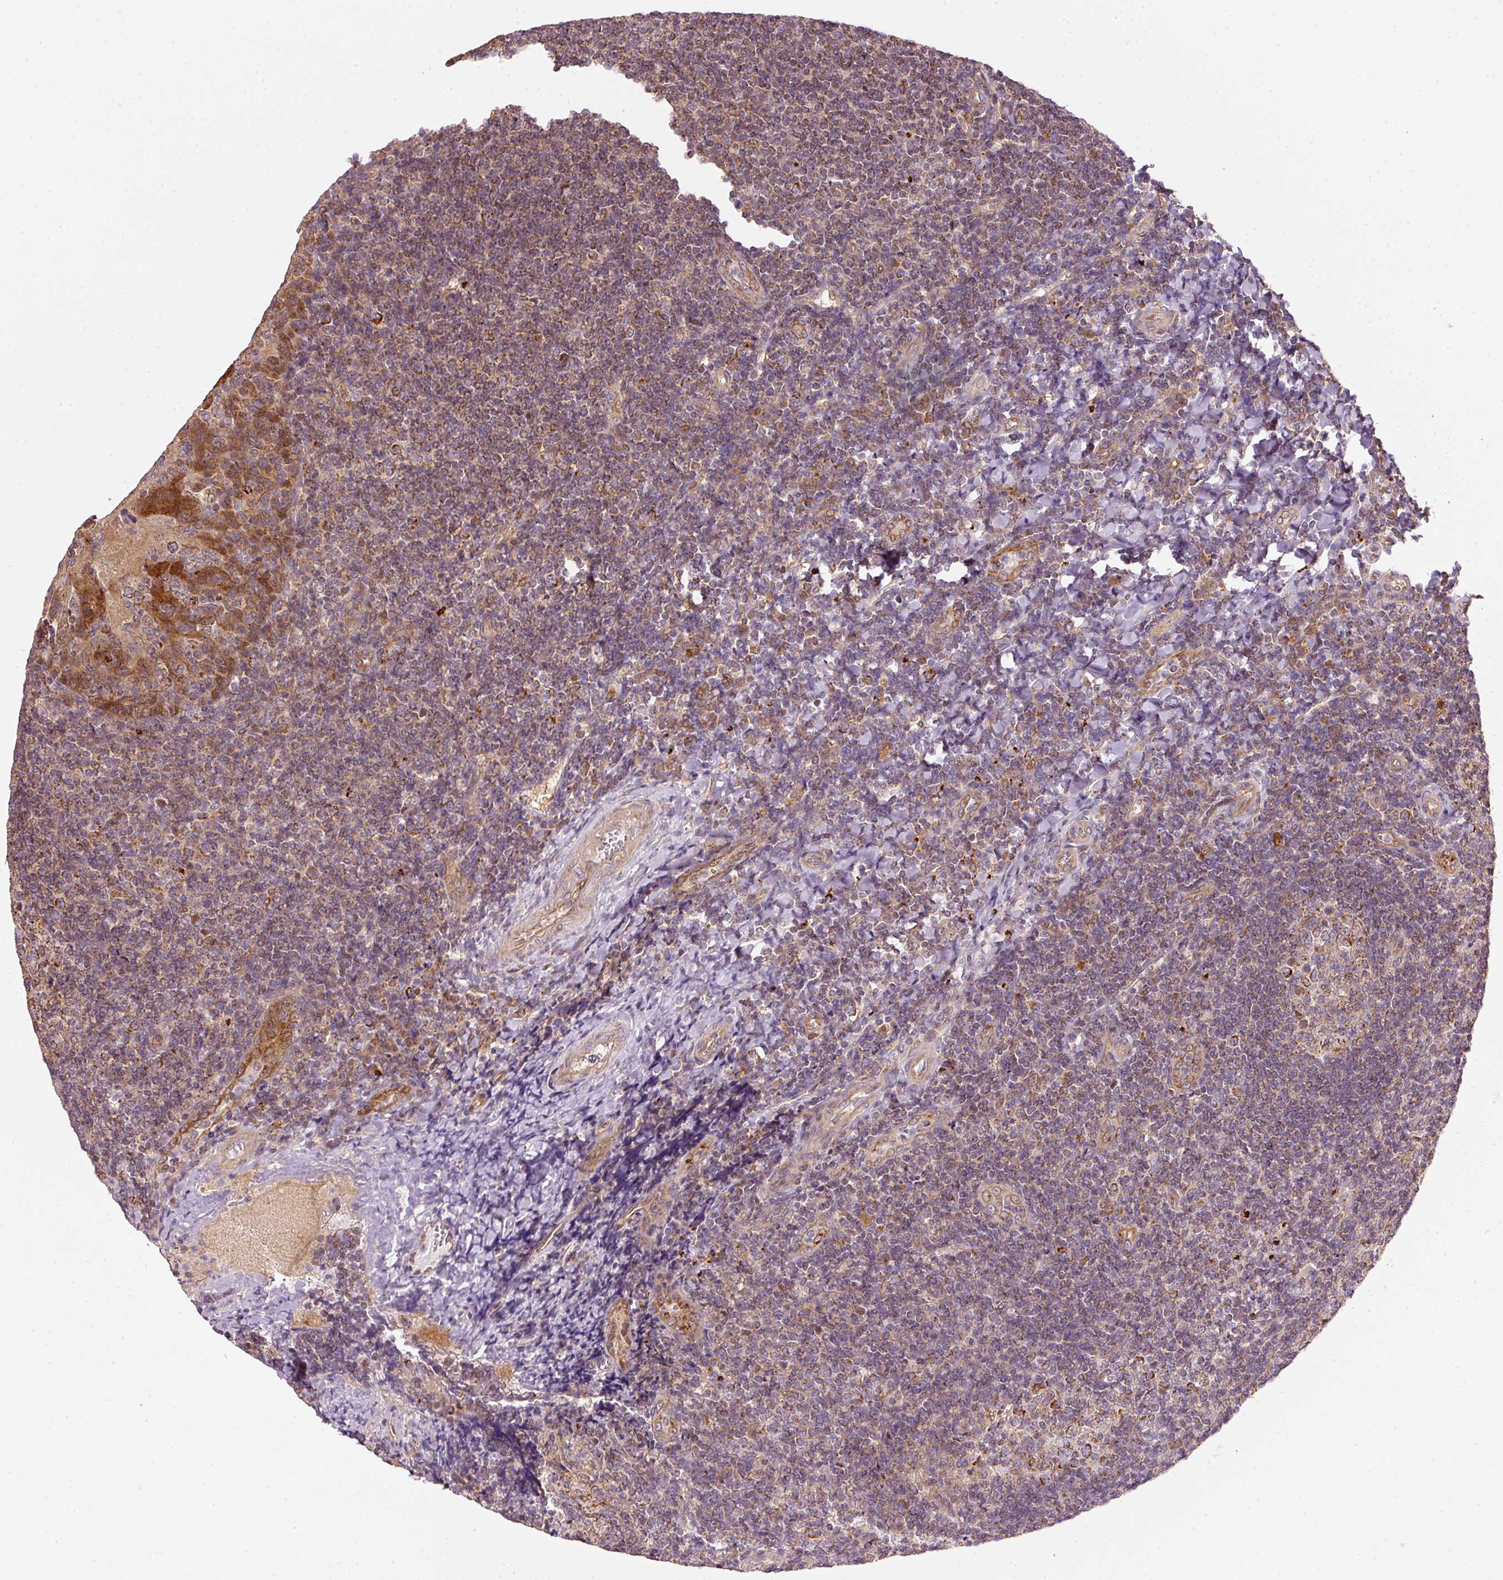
{"staining": {"intensity": "moderate", "quantity": "25%-75%", "location": "cytoplasmic/membranous"}, "tissue": "tonsil", "cell_type": "Germinal center cells", "image_type": "normal", "snomed": [{"axis": "morphology", "description": "Normal tissue, NOS"}, {"axis": "topography", "description": "Tonsil"}], "caption": "Immunohistochemical staining of normal tonsil demonstrates moderate cytoplasmic/membranous protein staining in about 25%-75% of germinal center cells.", "gene": "MTHFD1L", "patient": {"sex": "male", "age": 17}}